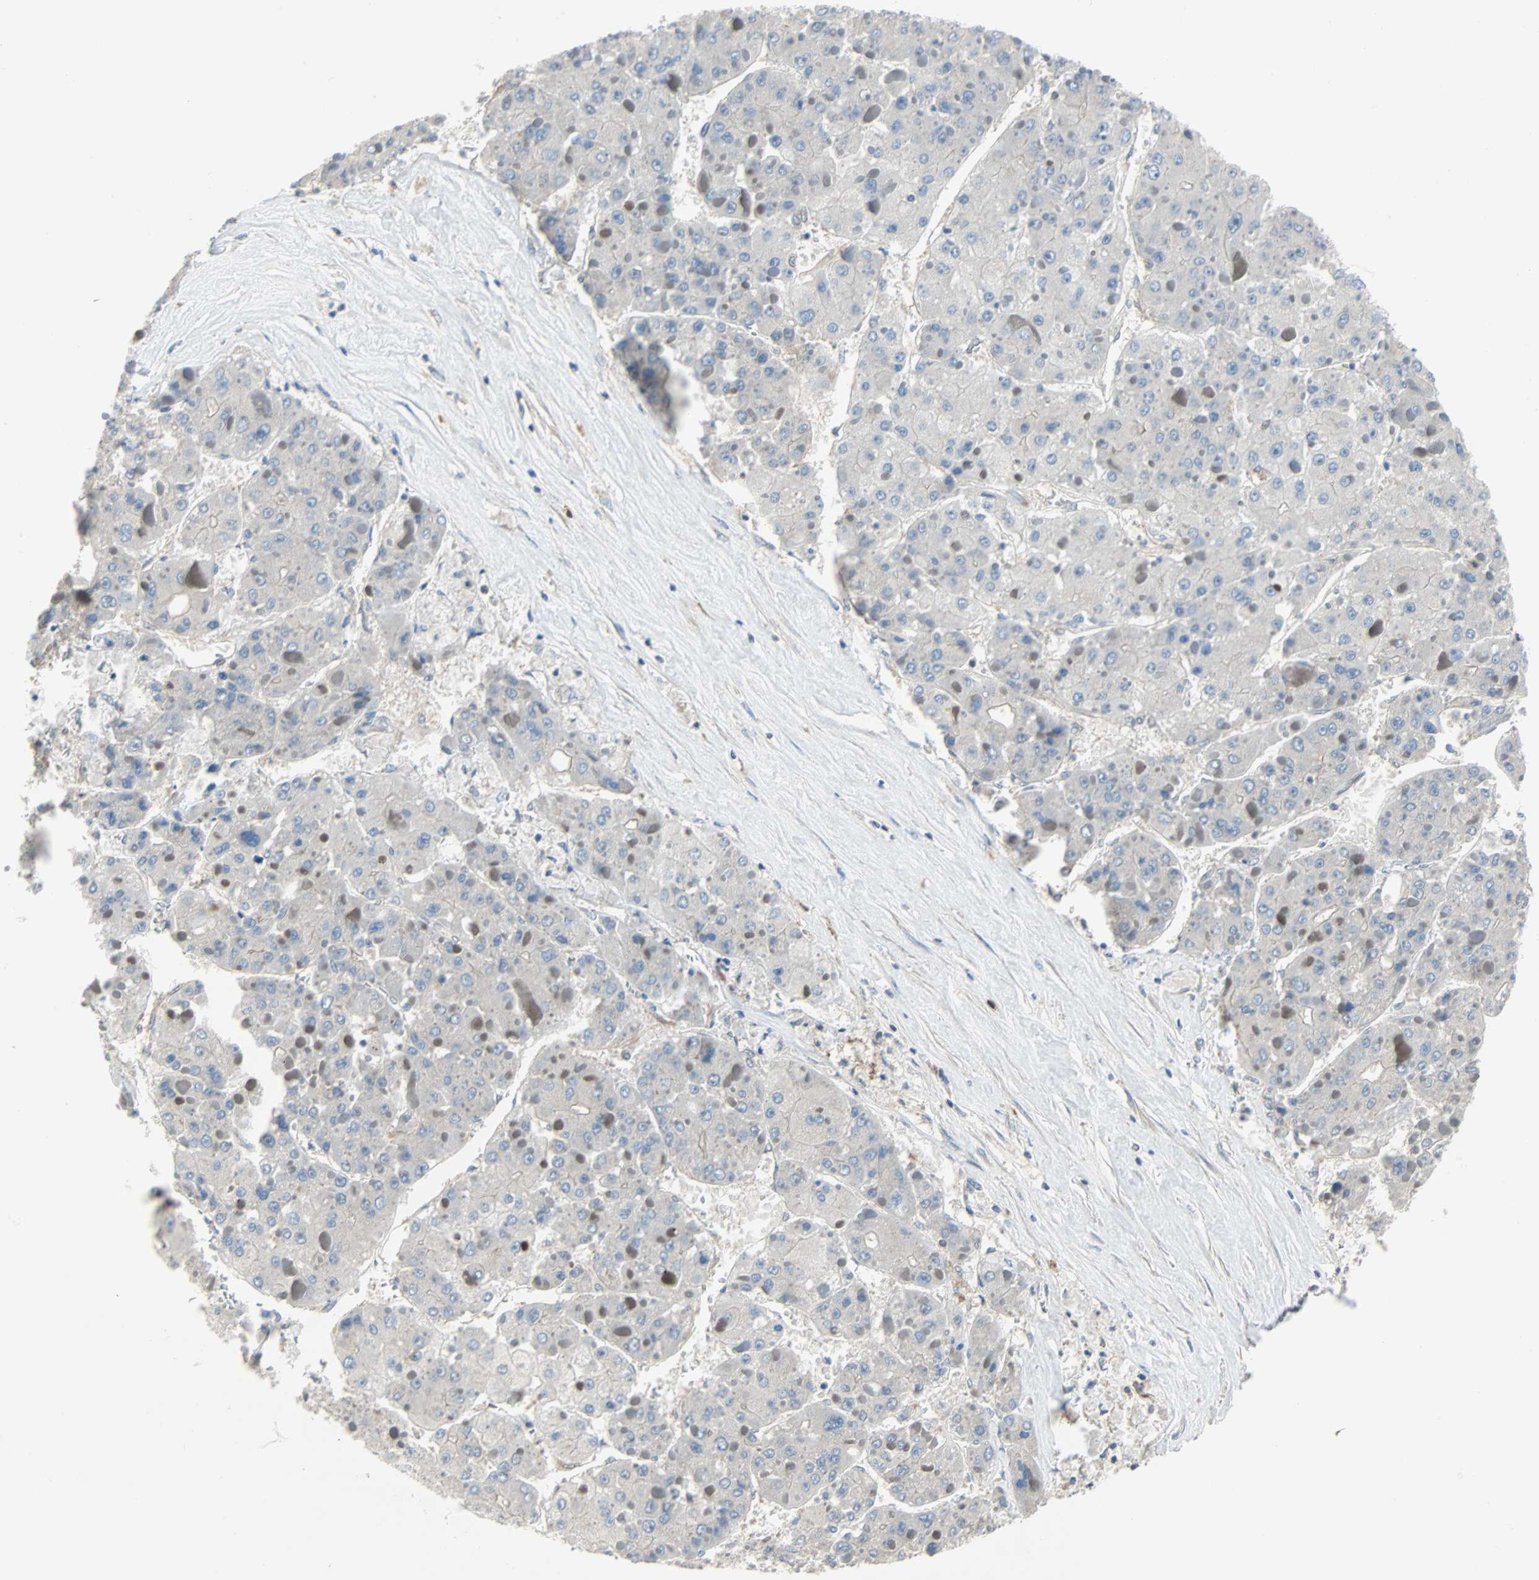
{"staining": {"intensity": "negative", "quantity": "none", "location": "none"}, "tissue": "liver cancer", "cell_type": "Tumor cells", "image_type": "cancer", "snomed": [{"axis": "morphology", "description": "Carcinoma, Hepatocellular, NOS"}, {"axis": "topography", "description": "Liver"}], "caption": "Histopathology image shows no protein staining in tumor cells of liver cancer (hepatocellular carcinoma) tissue.", "gene": "TNFRSF12A", "patient": {"sex": "female", "age": 73}}